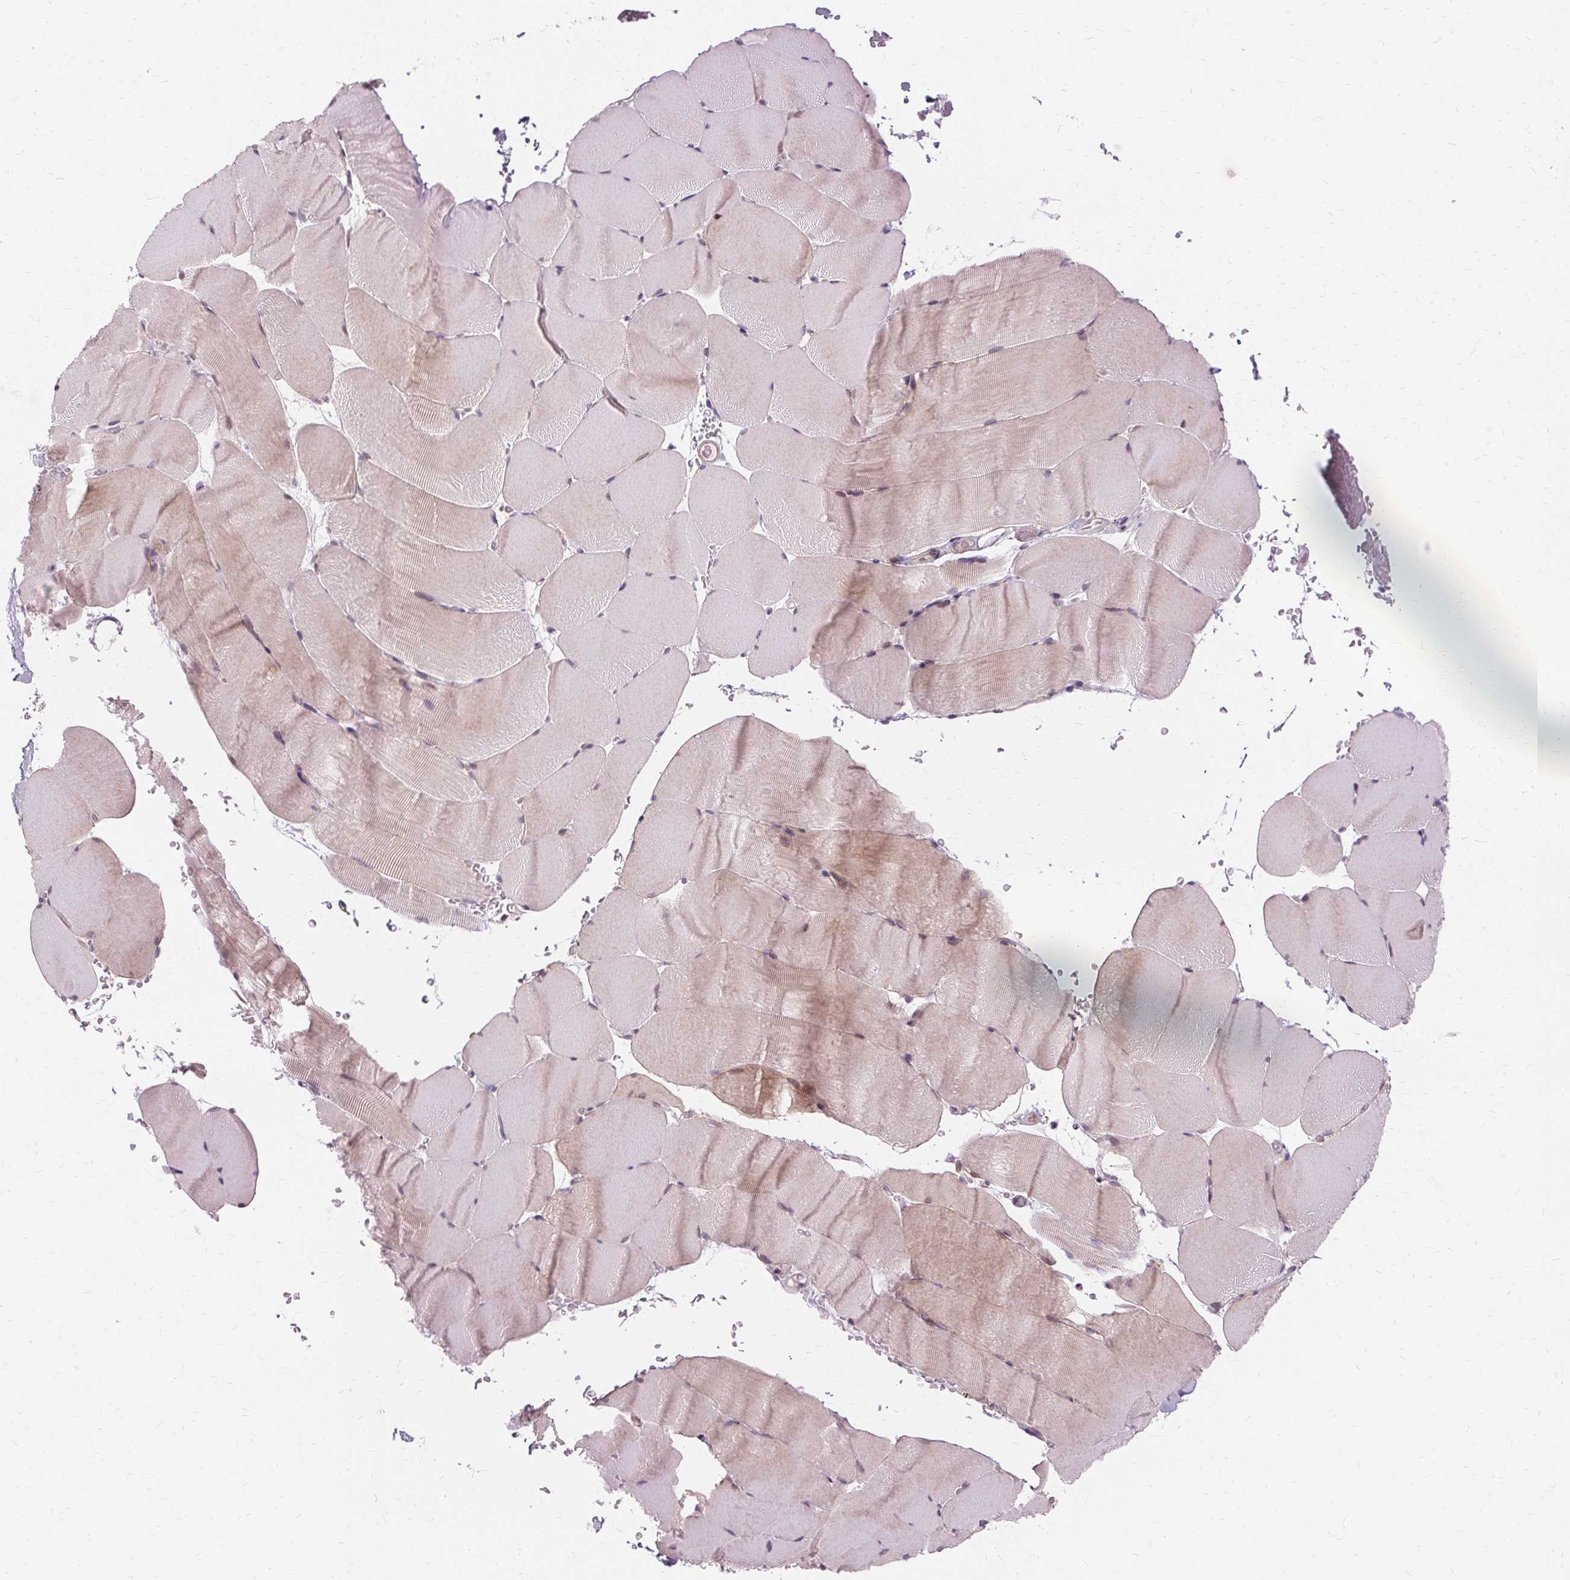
{"staining": {"intensity": "weak", "quantity": "25%-75%", "location": "cytoplasmic/membranous"}, "tissue": "skeletal muscle", "cell_type": "Myocytes", "image_type": "normal", "snomed": [{"axis": "morphology", "description": "Normal tissue, NOS"}, {"axis": "topography", "description": "Skeletal muscle"}], "caption": "Human skeletal muscle stained with a brown dye demonstrates weak cytoplasmic/membranous positive staining in approximately 25%-75% of myocytes.", "gene": "USP8", "patient": {"sex": "female", "age": 37}}